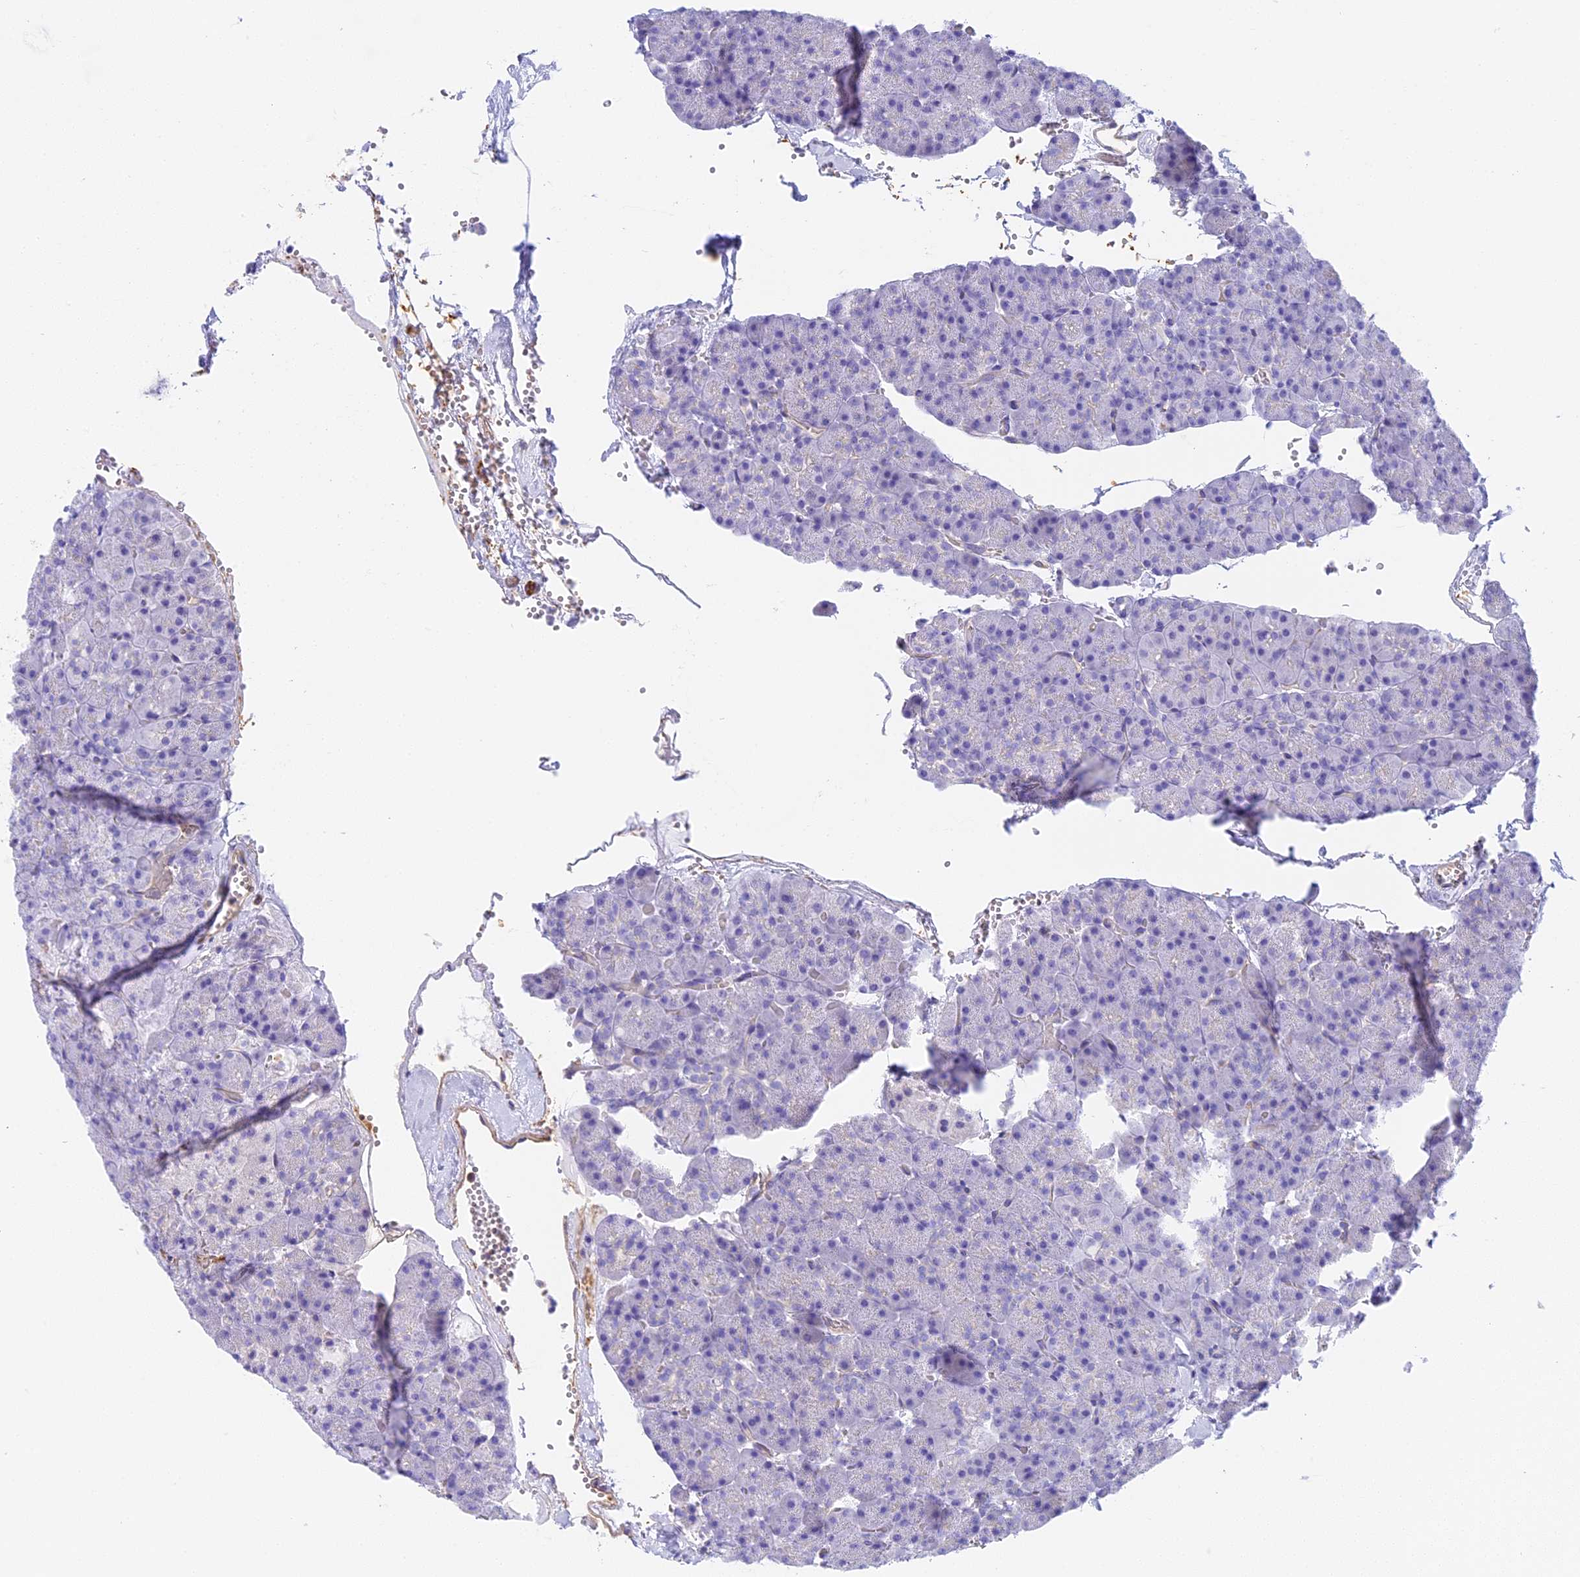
{"staining": {"intensity": "negative", "quantity": "none", "location": "none"}, "tissue": "pancreas", "cell_type": "Exocrine glandular cells", "image_type": "normal", "snomed": [{"axis": "morphology", "description": "Normal tissue, NOS"}, {"axis": "topography", "description": "Pancreas"}], "caption": "Pancreas stained for a protein using immunohistochemistry displays no positivity exocrine glandular cells.", "gene": "HOMER3", "patient": {"sex": "male", "age": 36}}